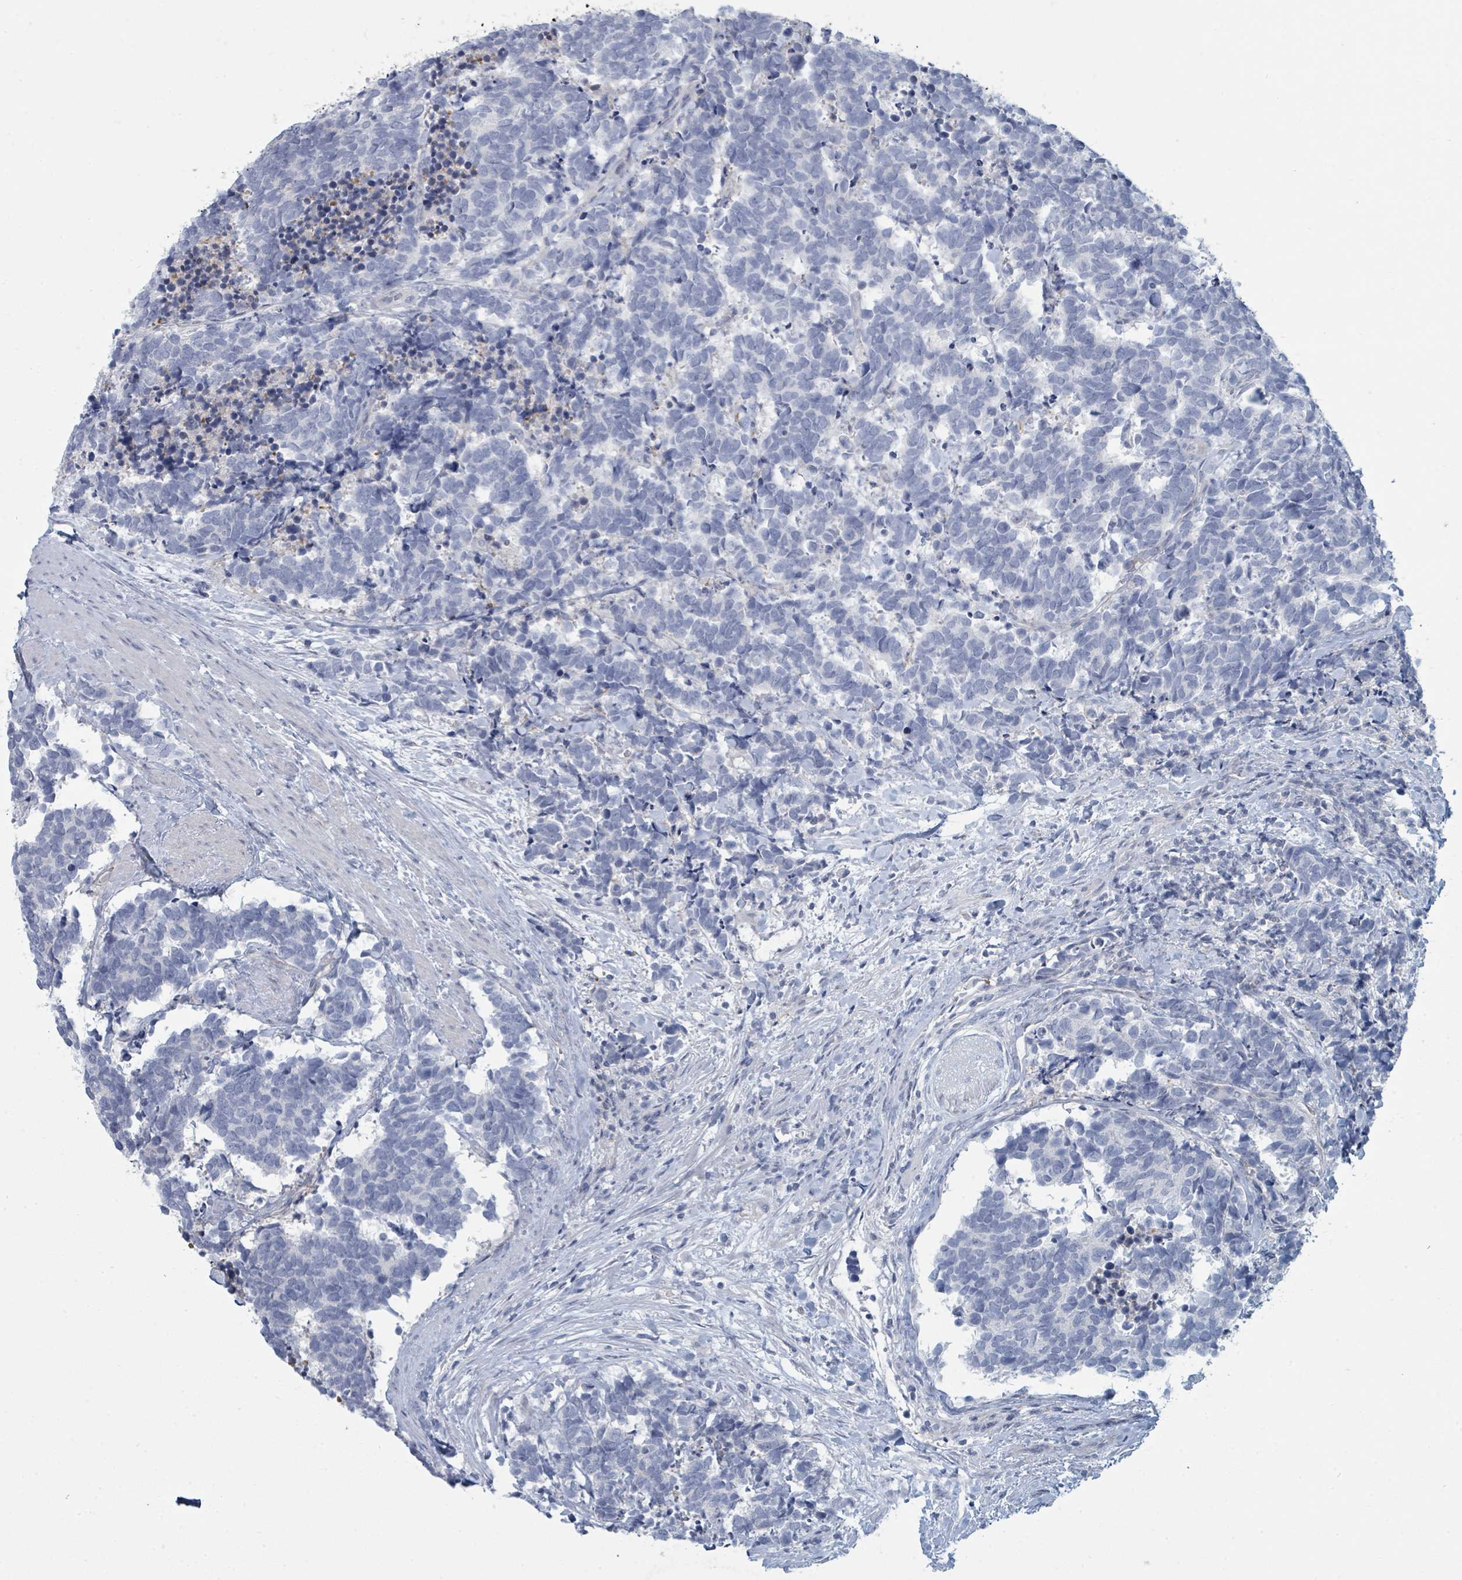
{"staining": {"intensity": "negative", "quantity": "none", "location": "none"}, "tissue": "carcinoid", "cell_type": "Tumor cells", "image_type": "cancer", "snomed": [{"axis": "morphology", "description": "Carcinoma, NOS"}, {"axis": "morphology", "description": "Carcinoid, malignant, NOS"}, {"axis": "topography", "description": "Prostate"}], "caption": "Immunohistochemistry of human carcinoid displays no positivity in tumor cells. (DAB (3,3'-diaminobenzidine) immunohistochemistry (IHC) visualized using brightfield microscopy, high magnification).", "gene": "SLC25A45", "patient": {"sex": "male", "age": 57}}